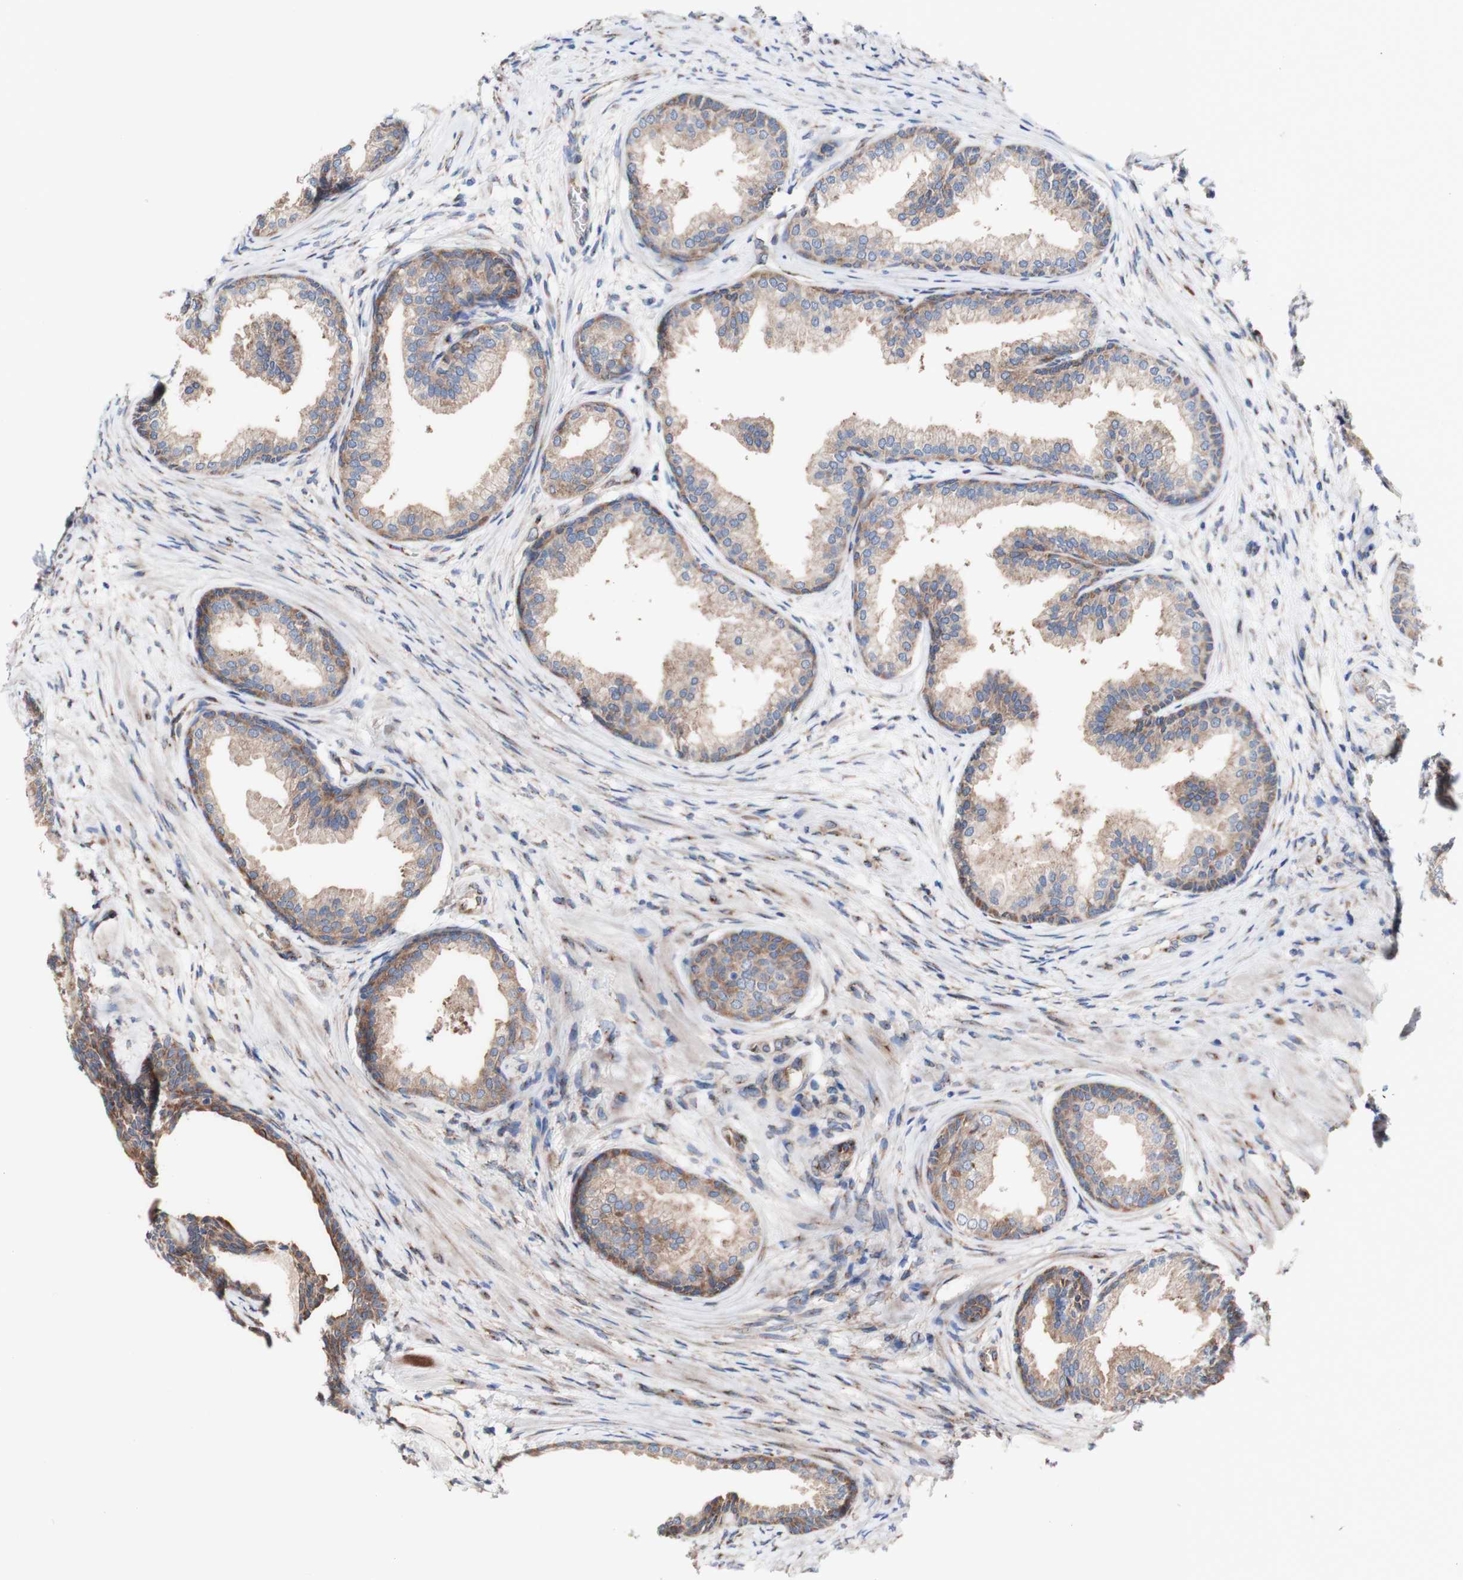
{"staining": {"intensity": "moderate", "quantity": "25%-75%", "location": "cytoplasmic/membranous"}, "tissue": "prostate", "cell_type": "Glandular cells", "image_type": "normal", "snomed": [{"axis": "morphology", "description": "Normal tissue, NOS"}, {"axis": "topography", "description": "Prostate"}], "caption": "IHC of unremarkable prostate displays medium levels of moderate cytoplasmic/membranous expression in about 25%-75% of glandular cells.", "gene": "LRIG3", "patient": {"sex": "male", "age": 76}}